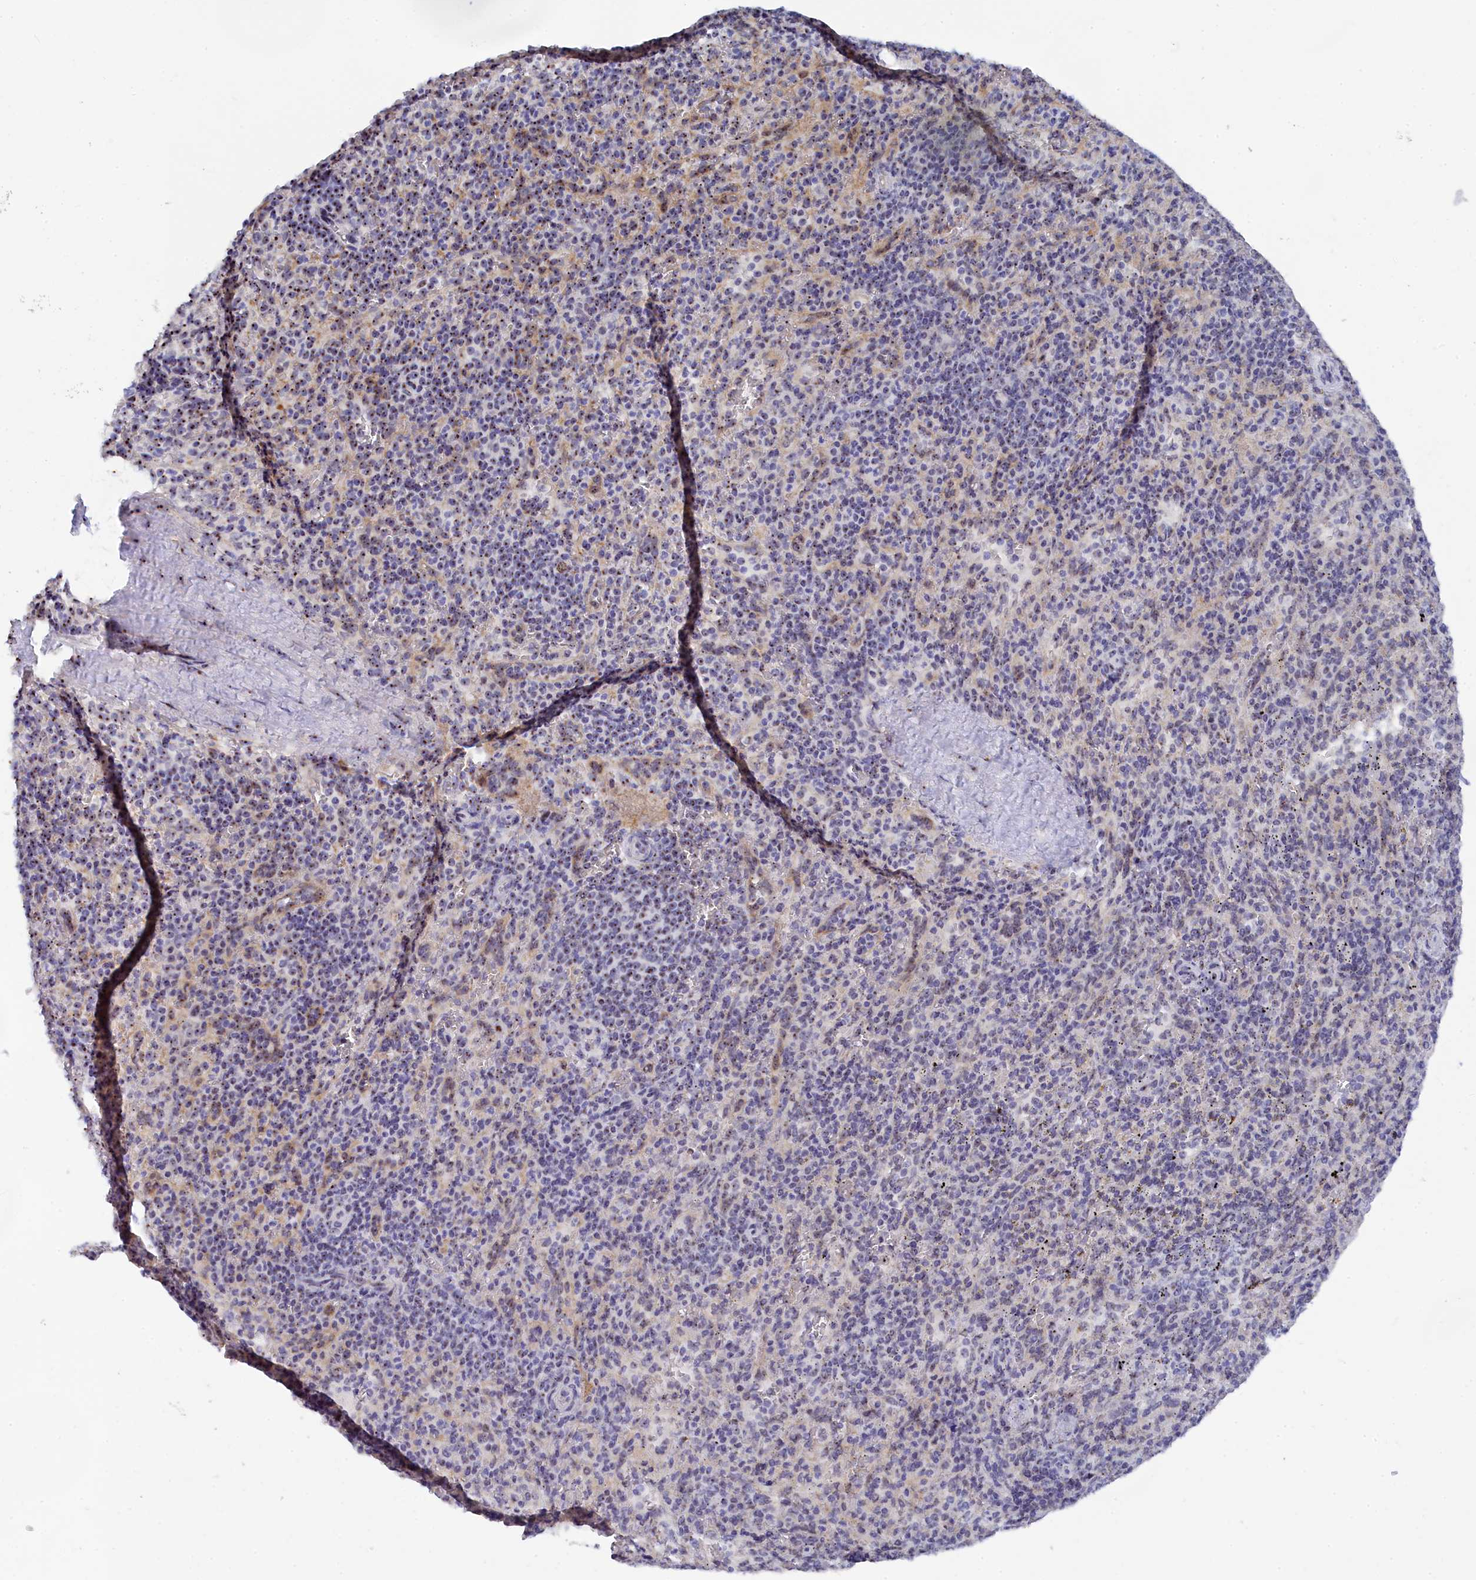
{"staining": {"intensity": "moderate", "quantity": "25%-75%", "location": "nuclear"}, "tissue": "spleen", "cell_type": "Cells in red pulp", "image_type": "normal", "snomed": [{"axis": "morphology", "description": "Normal tissue, NOS"}, {"axis": "topography", "description": "Spleen"}], "caption": "Human spleen stained with a brown dye displays moderate nuclear positive staining in about 25%-75% of cells in red pulp.", "gene": "RSL1D1", "patient": {"sex": "male", "age": 82}}